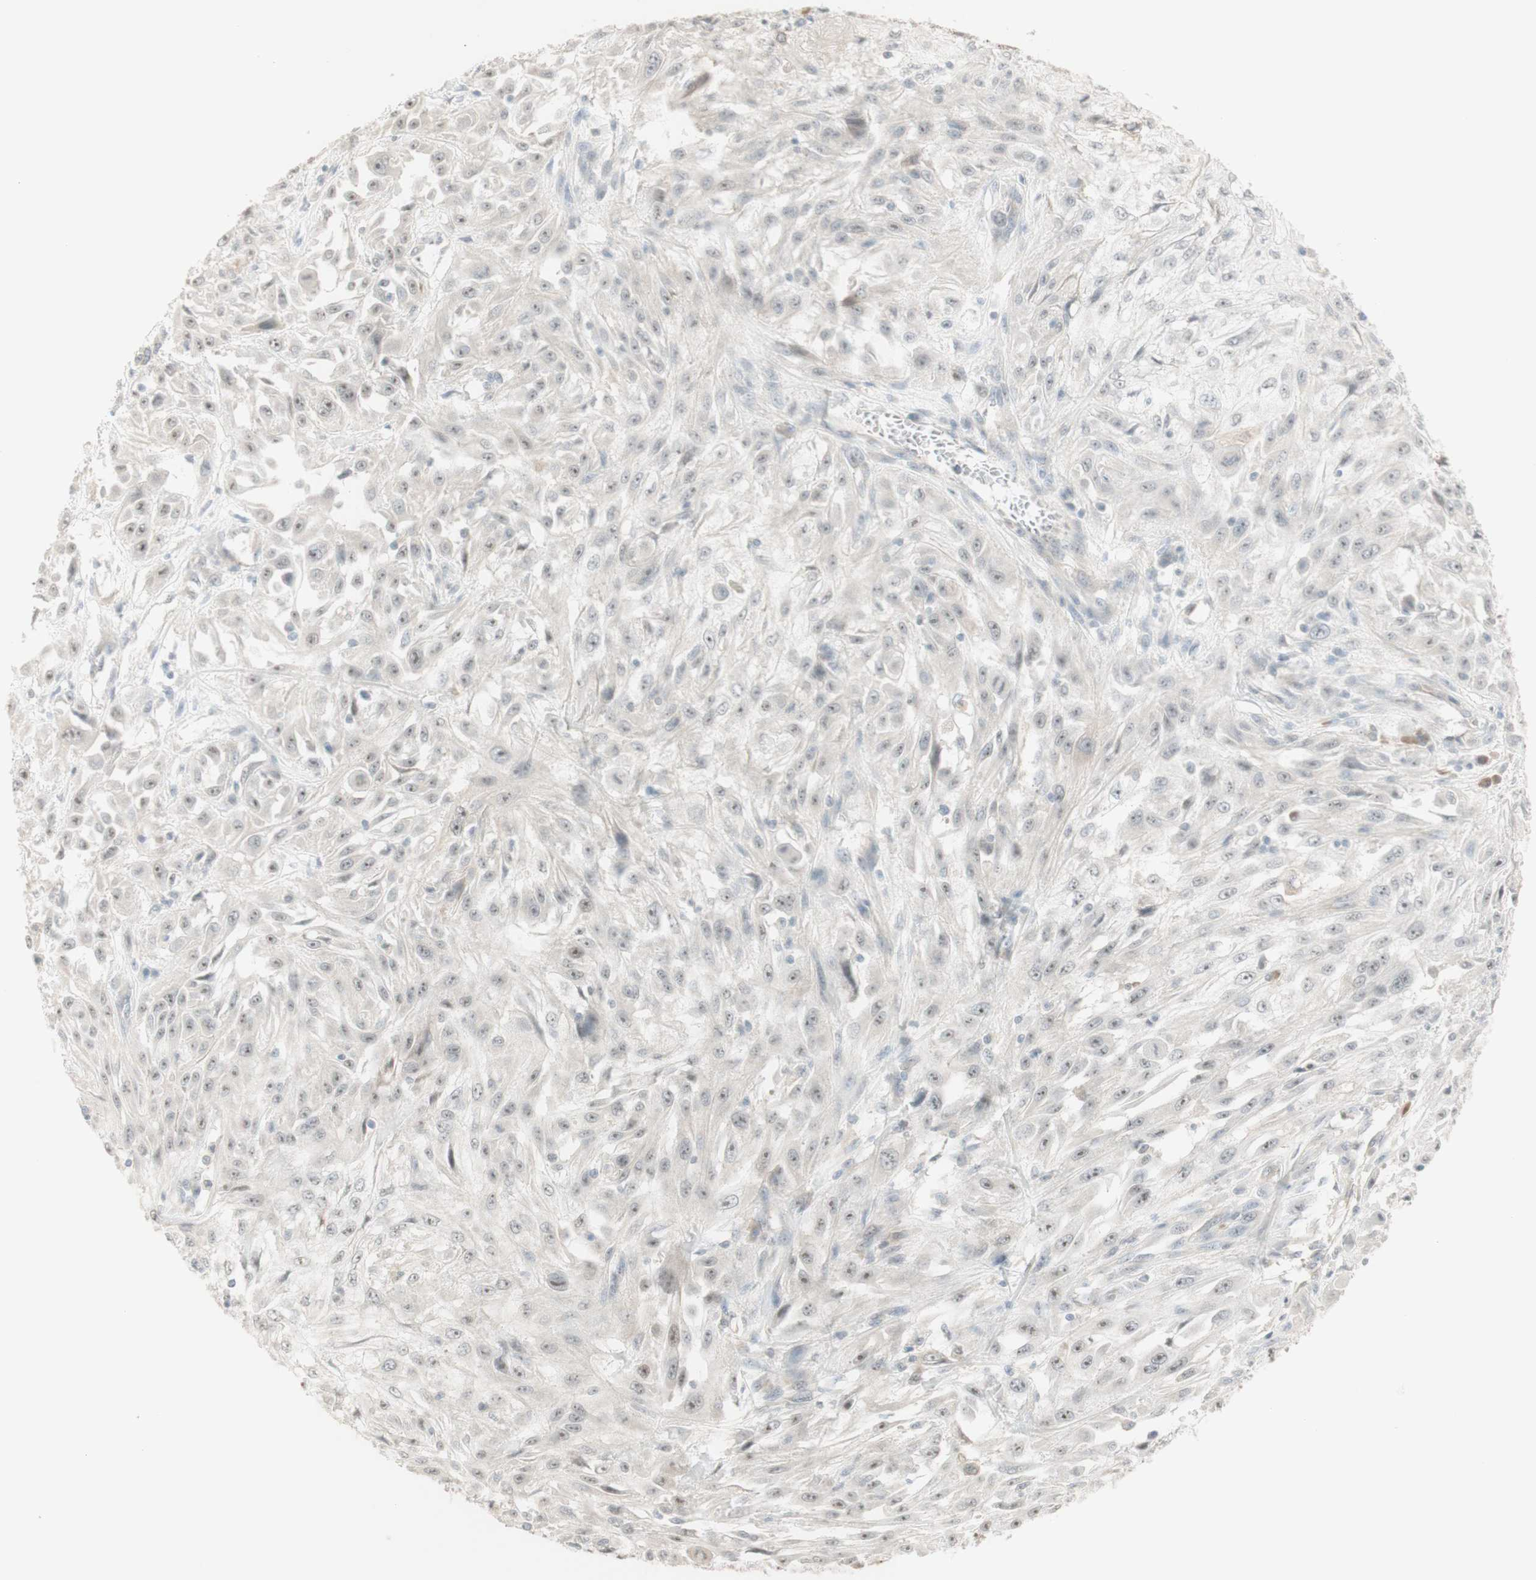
{"staining": {"intensity": "negative", "quantity": "none", "location": "none"}, "tissue": "skin cancer", "cell_type": "Tumor cells", "image_type": "cancer", "snomed": [{"axis": "morphology", "description": "Squamous cell carcinoma, NOS"}, {"axis": "topography", "description": "Skin"}], "caption": "An image of human skin cancer (squamous cell carcinoma) is negative for staining in tumor cells.", "gene": "PLCD4", "patient": {"sex": "male", "age": 75}}